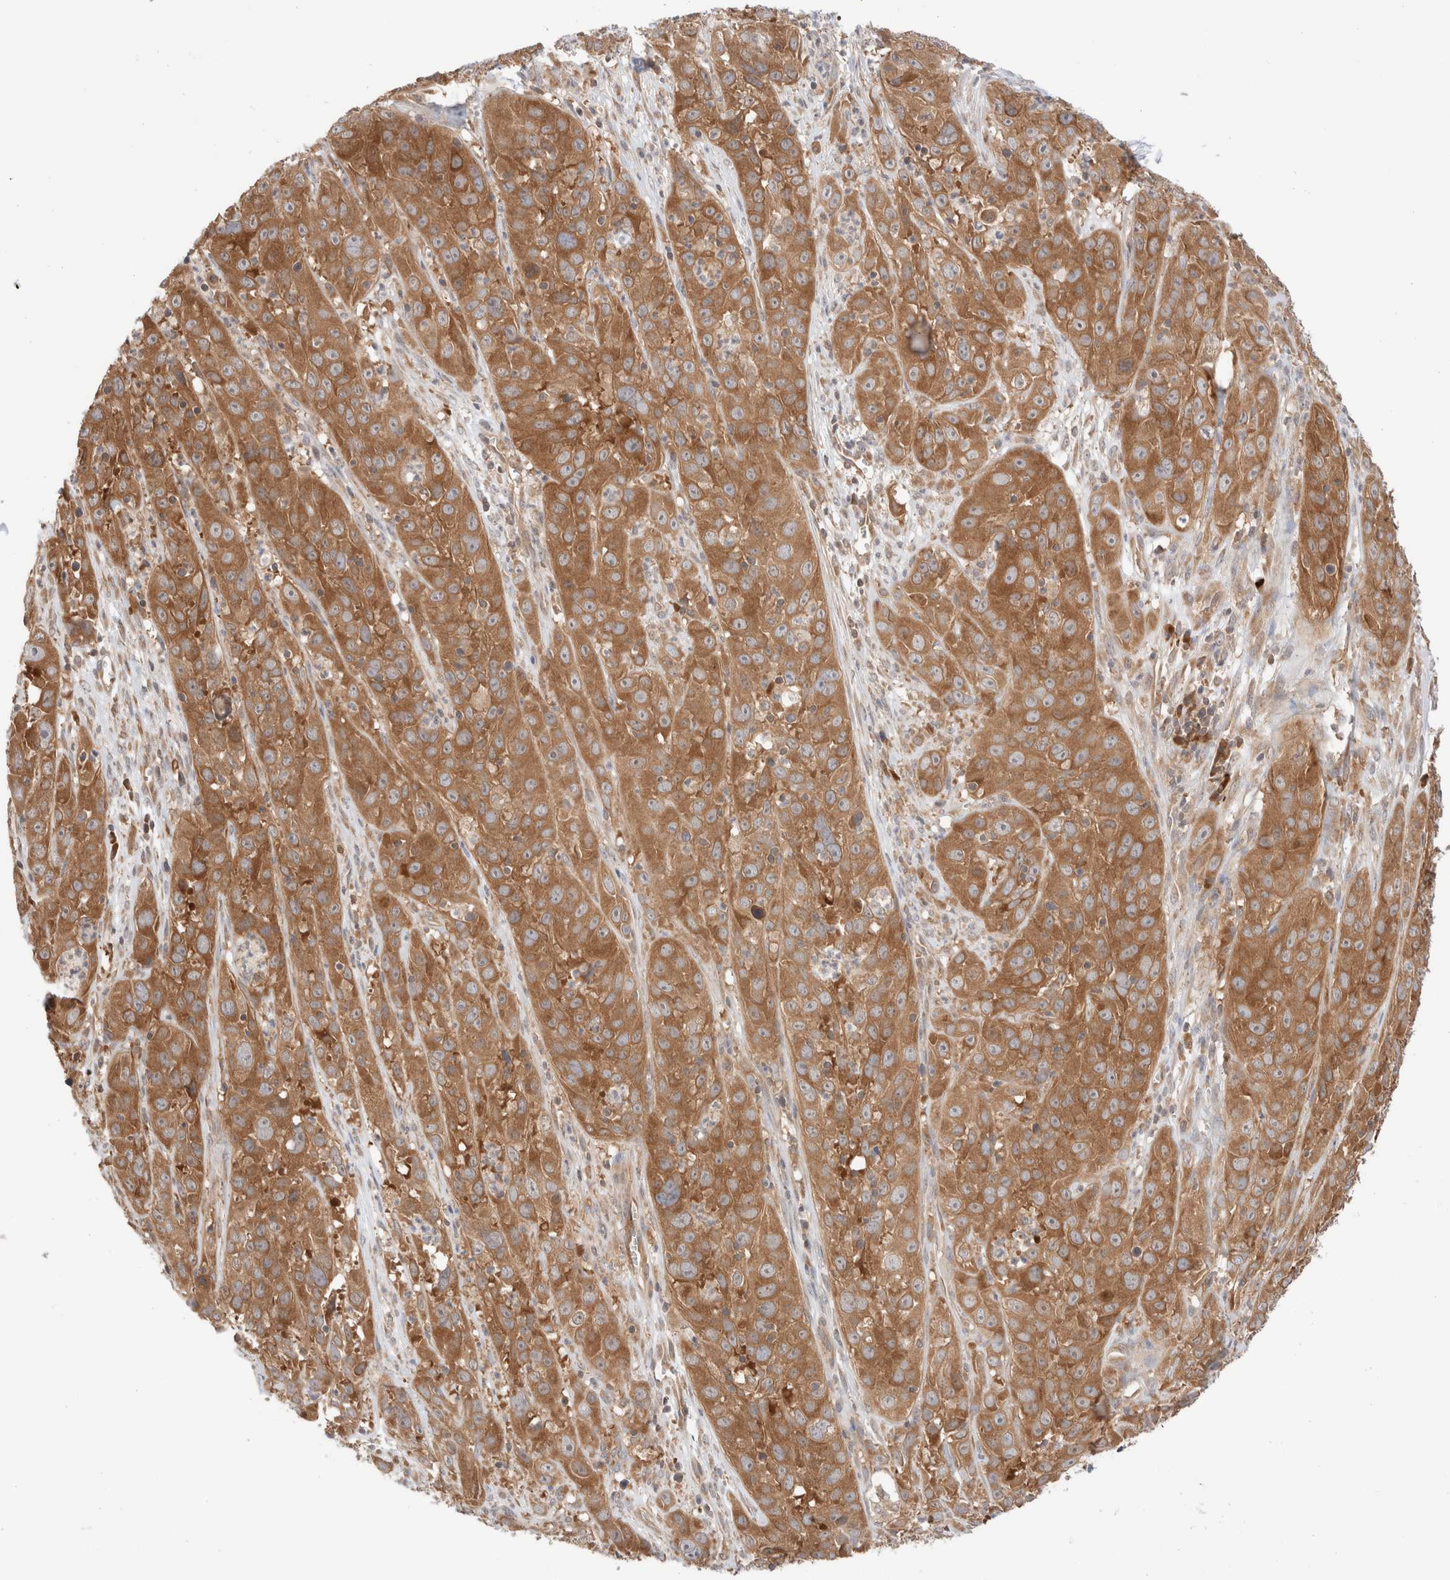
{"staining": {"intensity": "moderate", "quantity": ">75%", "location": "cytoplasmic/membranous"}, "tissue": "cervical cancer", "cell_type": "Tumor cells", "image_type": "cancer", "snomed": [{"axis": "morphology", "description": "Squamous cell carcinoma, NOS"}, {"axis": "topography", "description": "Cervix"}], "caption": "This micrograph reveals immunohistochemistry (IHC) staining of human squamous cell carcinoma (cervical), with medium moderate cytoplasmic/membranous staining in approximately >75% of tumor cells.", "gene": "XKR4", "patient": {"sex": "female", "age": 32}}